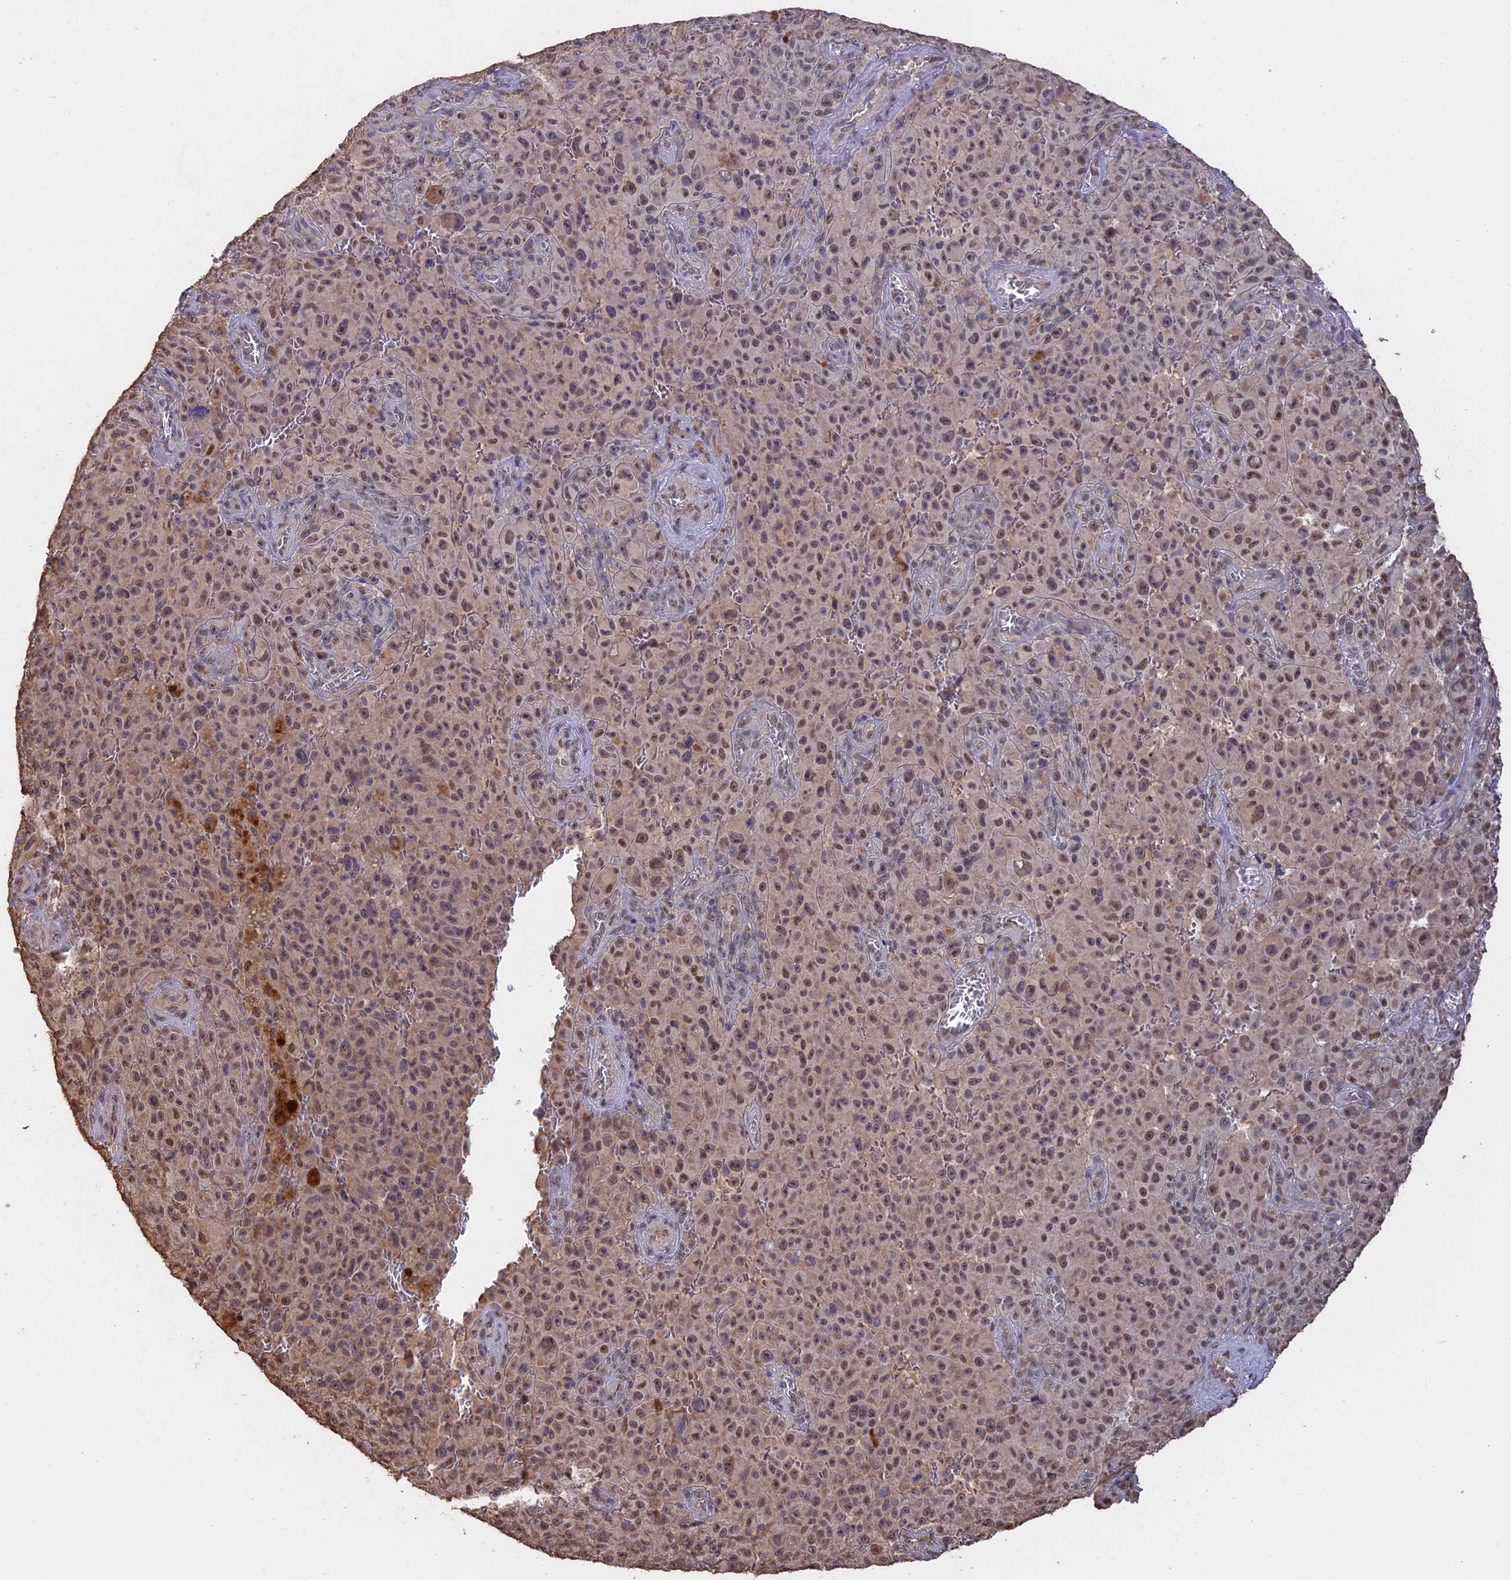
{"staining": {"intensity": "moderate", "quantity": ">75%", "location": "nuclear"}, "tissue": "melanoma", "cell_type": "Tumor cells", "image_type": "cancer", "snomed": [{"axis": "morphology", "description": "Malignant melanoma, NOS"}, {"axis": "topography", "description": "Skin"}], "caption": "This image shows IHC staining of human malignant melanoma, with medium moderate nuclear expression in about >75% of tumor cells.", "gene": "PSMC6", "patient": {"sex": "female", "age": 82}}